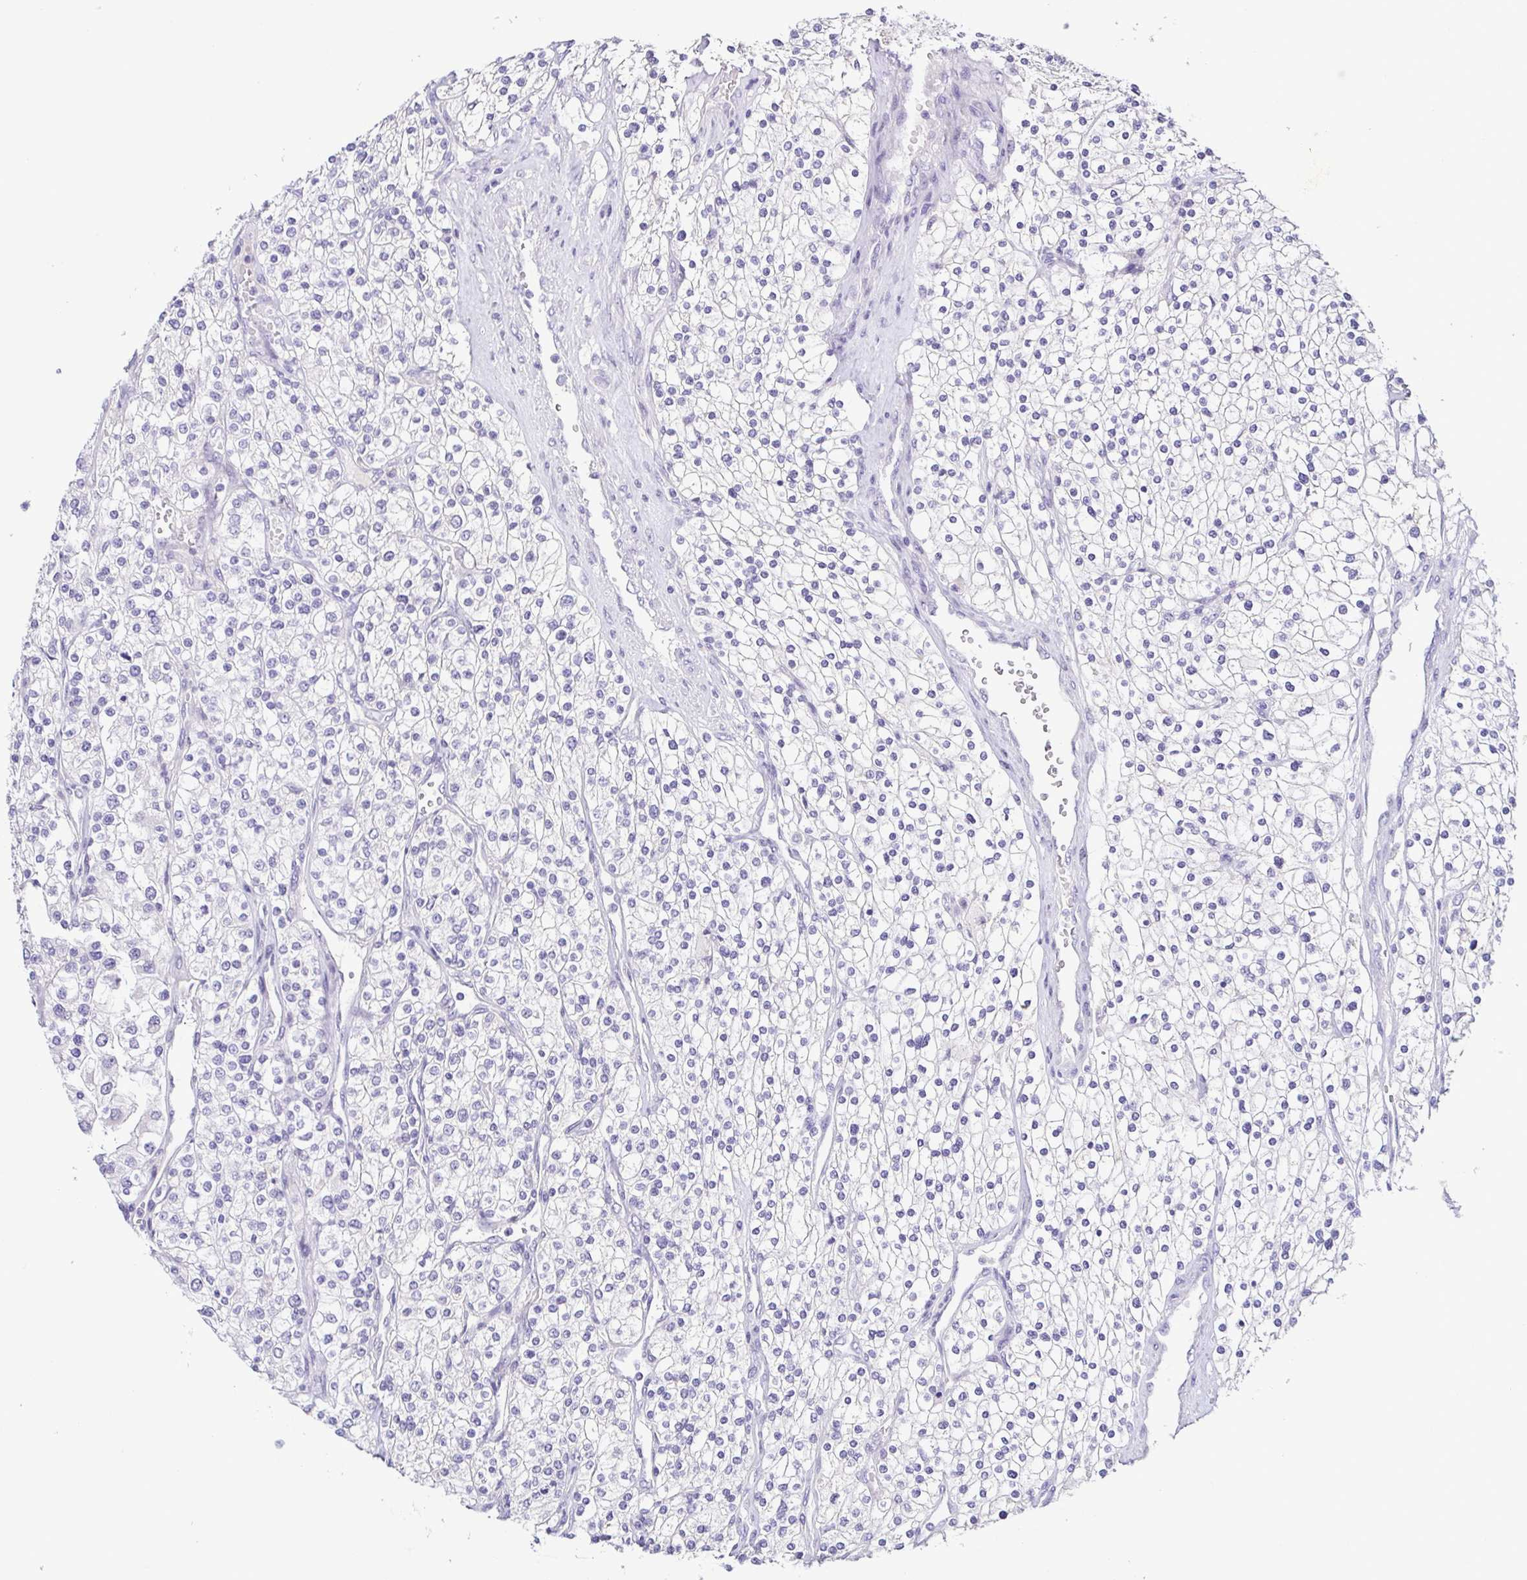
{"staining": {"intensity": "negative", "quantity": "none", "location": "none"}, "tissue": "renal cancer", "cell_type": "Tumor cells", "image_type": "cancer", "snomed": [{"axis": "morphology", "description": "Adenocarcinoma, NOS"}, {"axis": "topography", "description": "Kidney"}], "caption": "Tumor cells show no significant expression in renal cancer.", "gene": "TERT", "patient": {"sex": "male", "age": 80}}